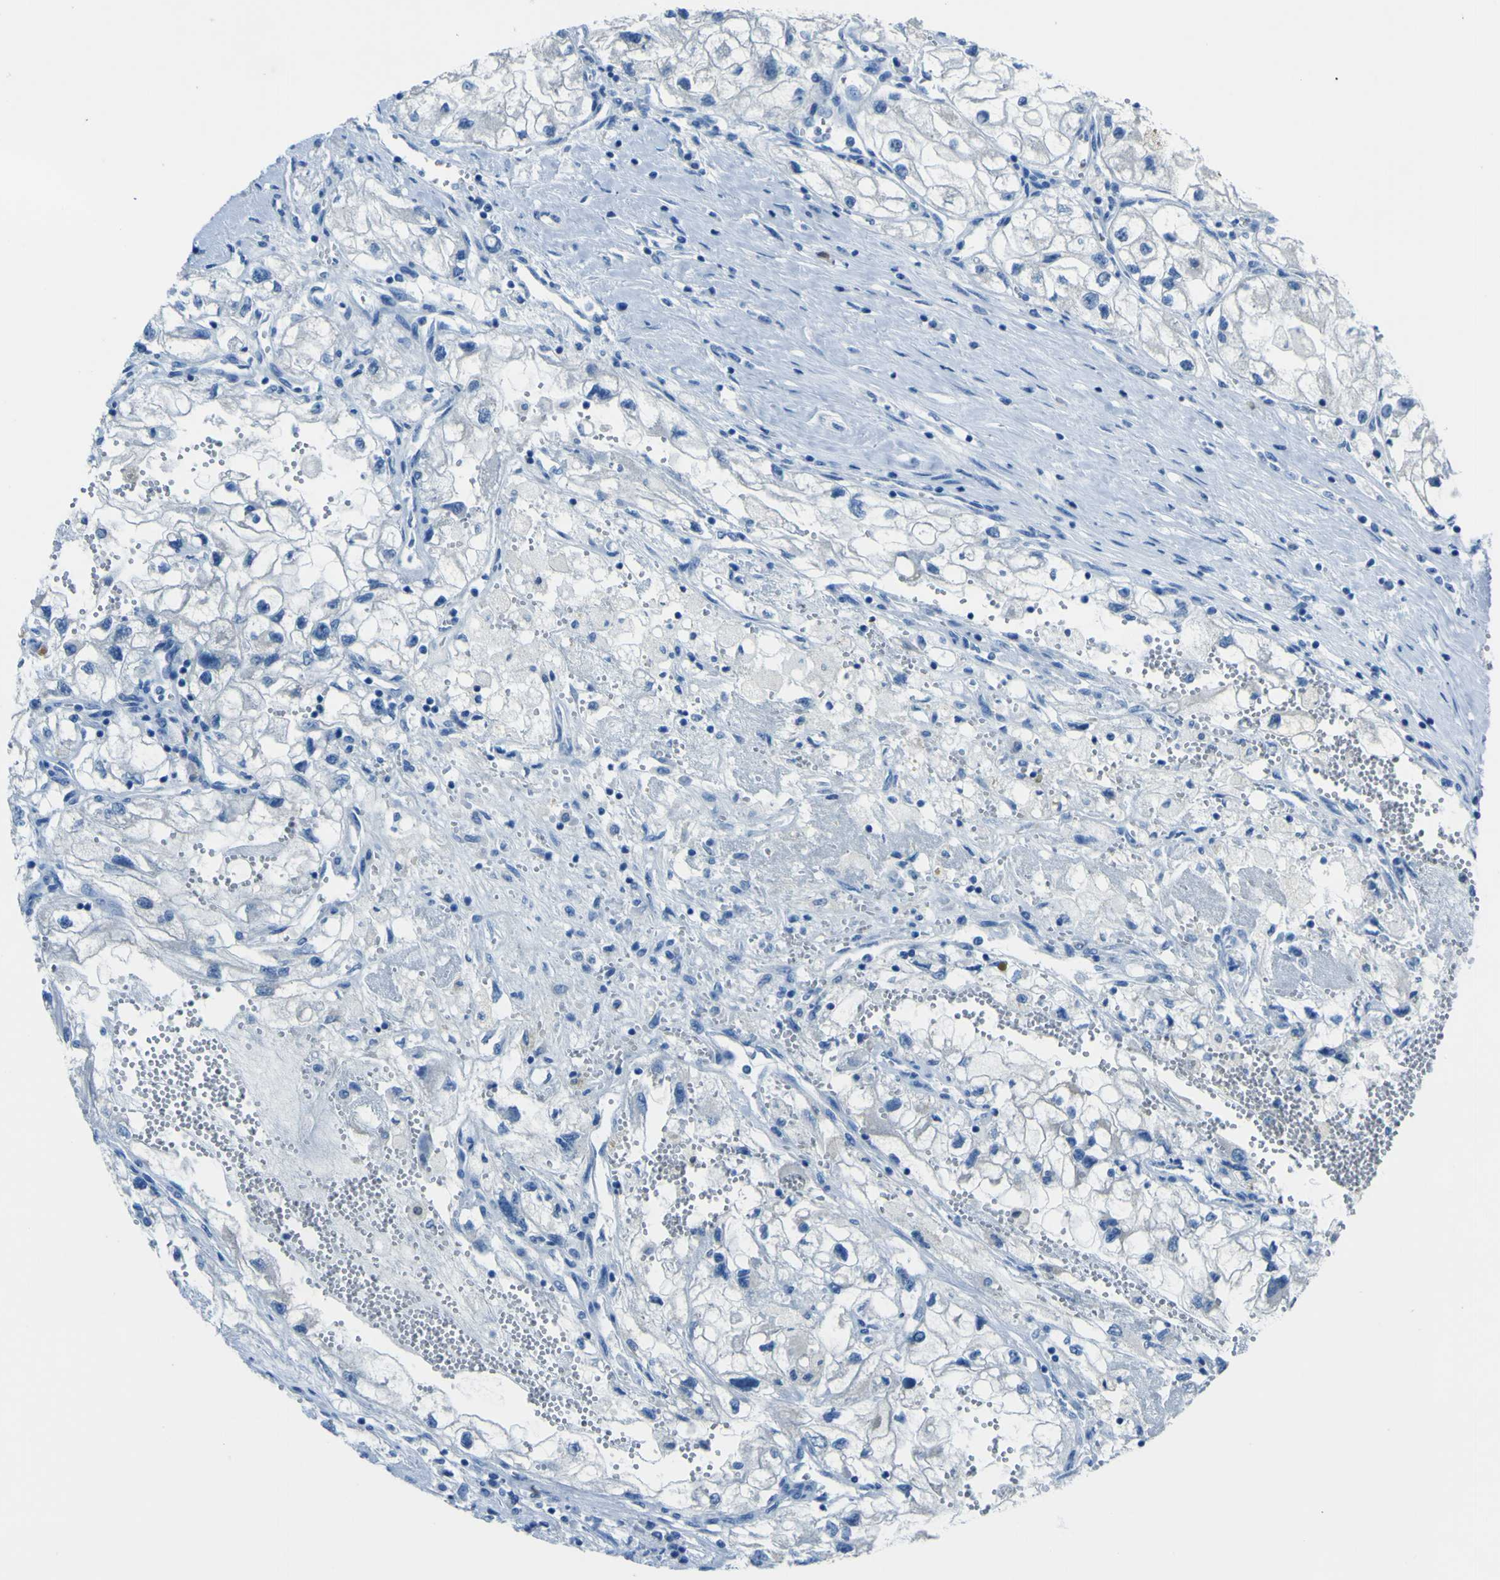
{"staining": {"intensity": "negative", "quantity": "none", "location": "none"}, "tissue": "renal cancer", "cell_type": "Tumor cells", "image_type": "cancer", "snomed": [{"axis": "morphology", "description": "Adenocarcinoma, NOS"}, {"axis": "topography", "description": "Kidney"}], "caption": "IHC histopathology image of human renal cancer stained for a protein (brown), which reveals no positivity in tumor cells.", "gene": "PHKG1", "patient": {"sex": "female", "age": 70}}